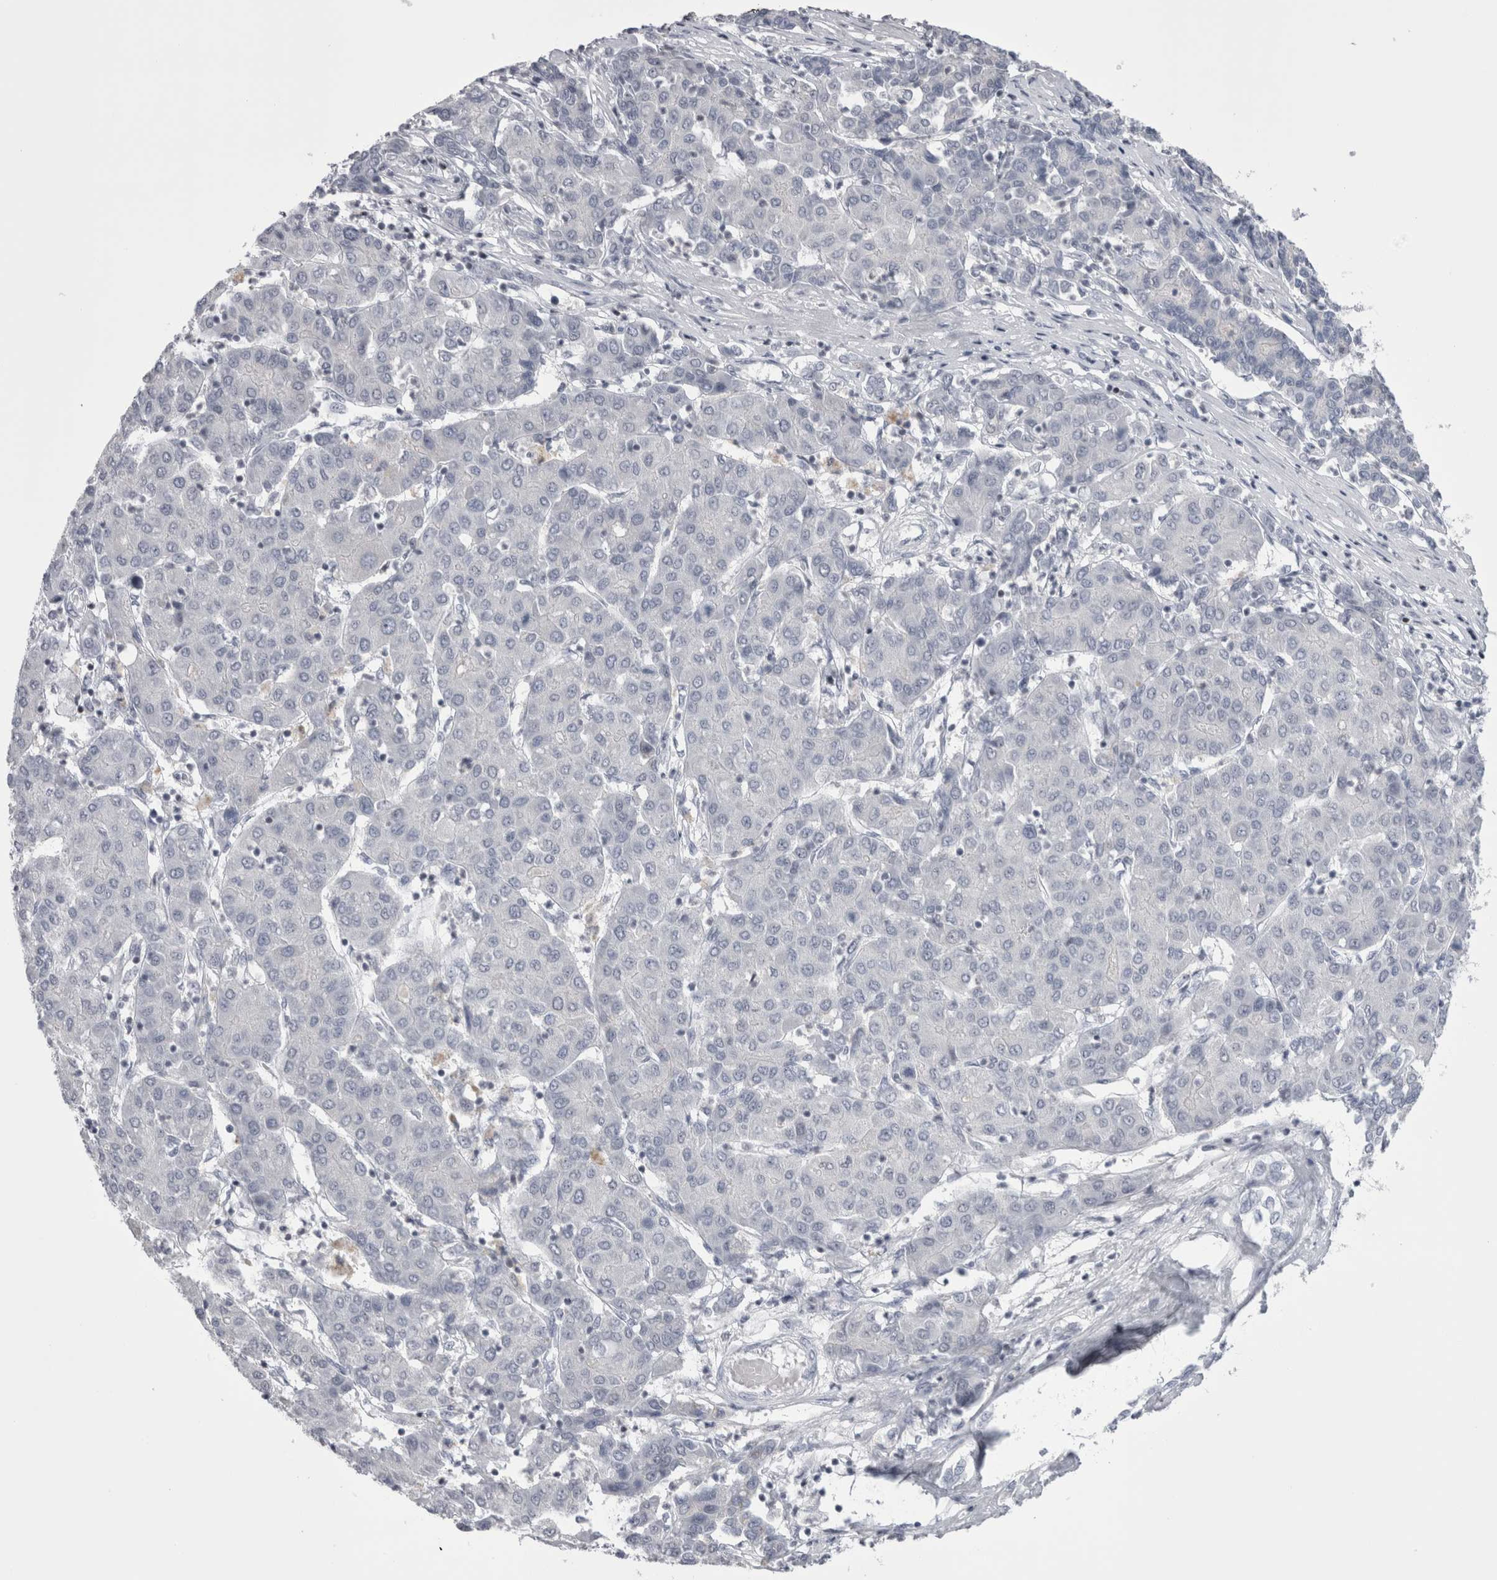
{"staining": {"intensity": "negative", "quantity": "none", "location": "none"}, "tissue": "liver cancer", "cell_type": "Tumor cells", "image_type": "cancer", "snomed": [{"axis": "morphology", "description": "Carcinoma, Hepatocellular, NOS"}, {"axis": "topography", "description": "Liver"}], "caption": "The immunohistochemistry (IHC) histopathology image has no significant positivity in tumor cells of liver cancer (hepatocellular carcinoma) tissue. (DAB (3,3'-diaminobenzidine) IHC visualized using brightfield microscopy, high magnification).", "gene": "FNDC8", "patient": {"sex": "male", "age": 65}}